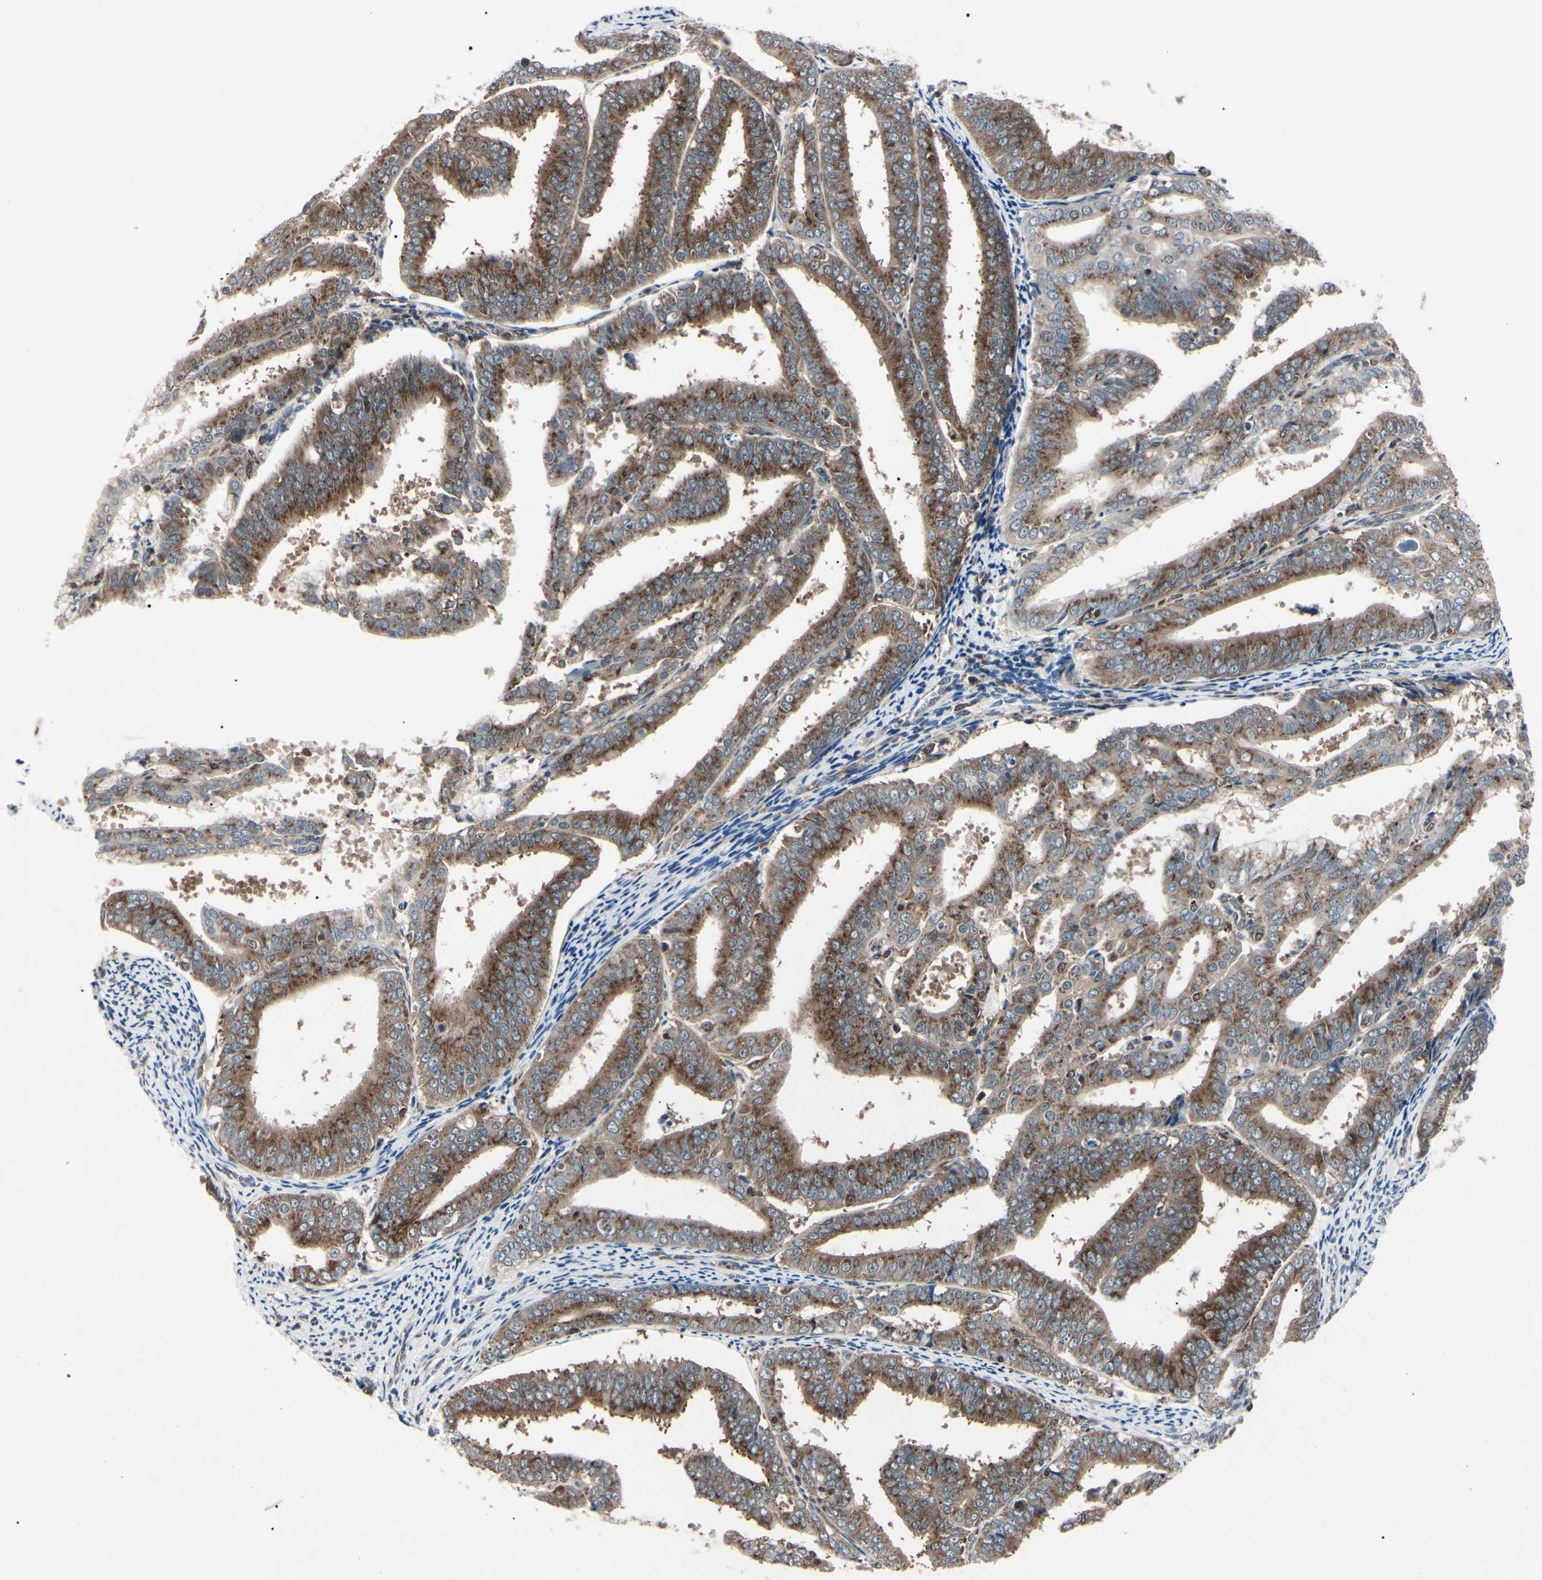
{"staining": {"intensity": "moderate", "quantity": ">75%", "location": "cytoplasmic/membranous"}, "tissue": "endometrial cancer", "cell_type": "Tumor cells", "image_type": "cancer", "snomed": [{"axis": "morphology", "description": "Adenocarcinoma, NOS"}, {"axis": "topography", "description": "Endometrium"}], "caption": "About >75% of tumor cells in endometrial cancer (adenocarcinoma) reveal moderate cytoplasmic/membranous protein positivity as visualized by brown immunohistochemical staining.", "gene": "MAPRE1", "patient": {"sex": "female", "age": 63}}